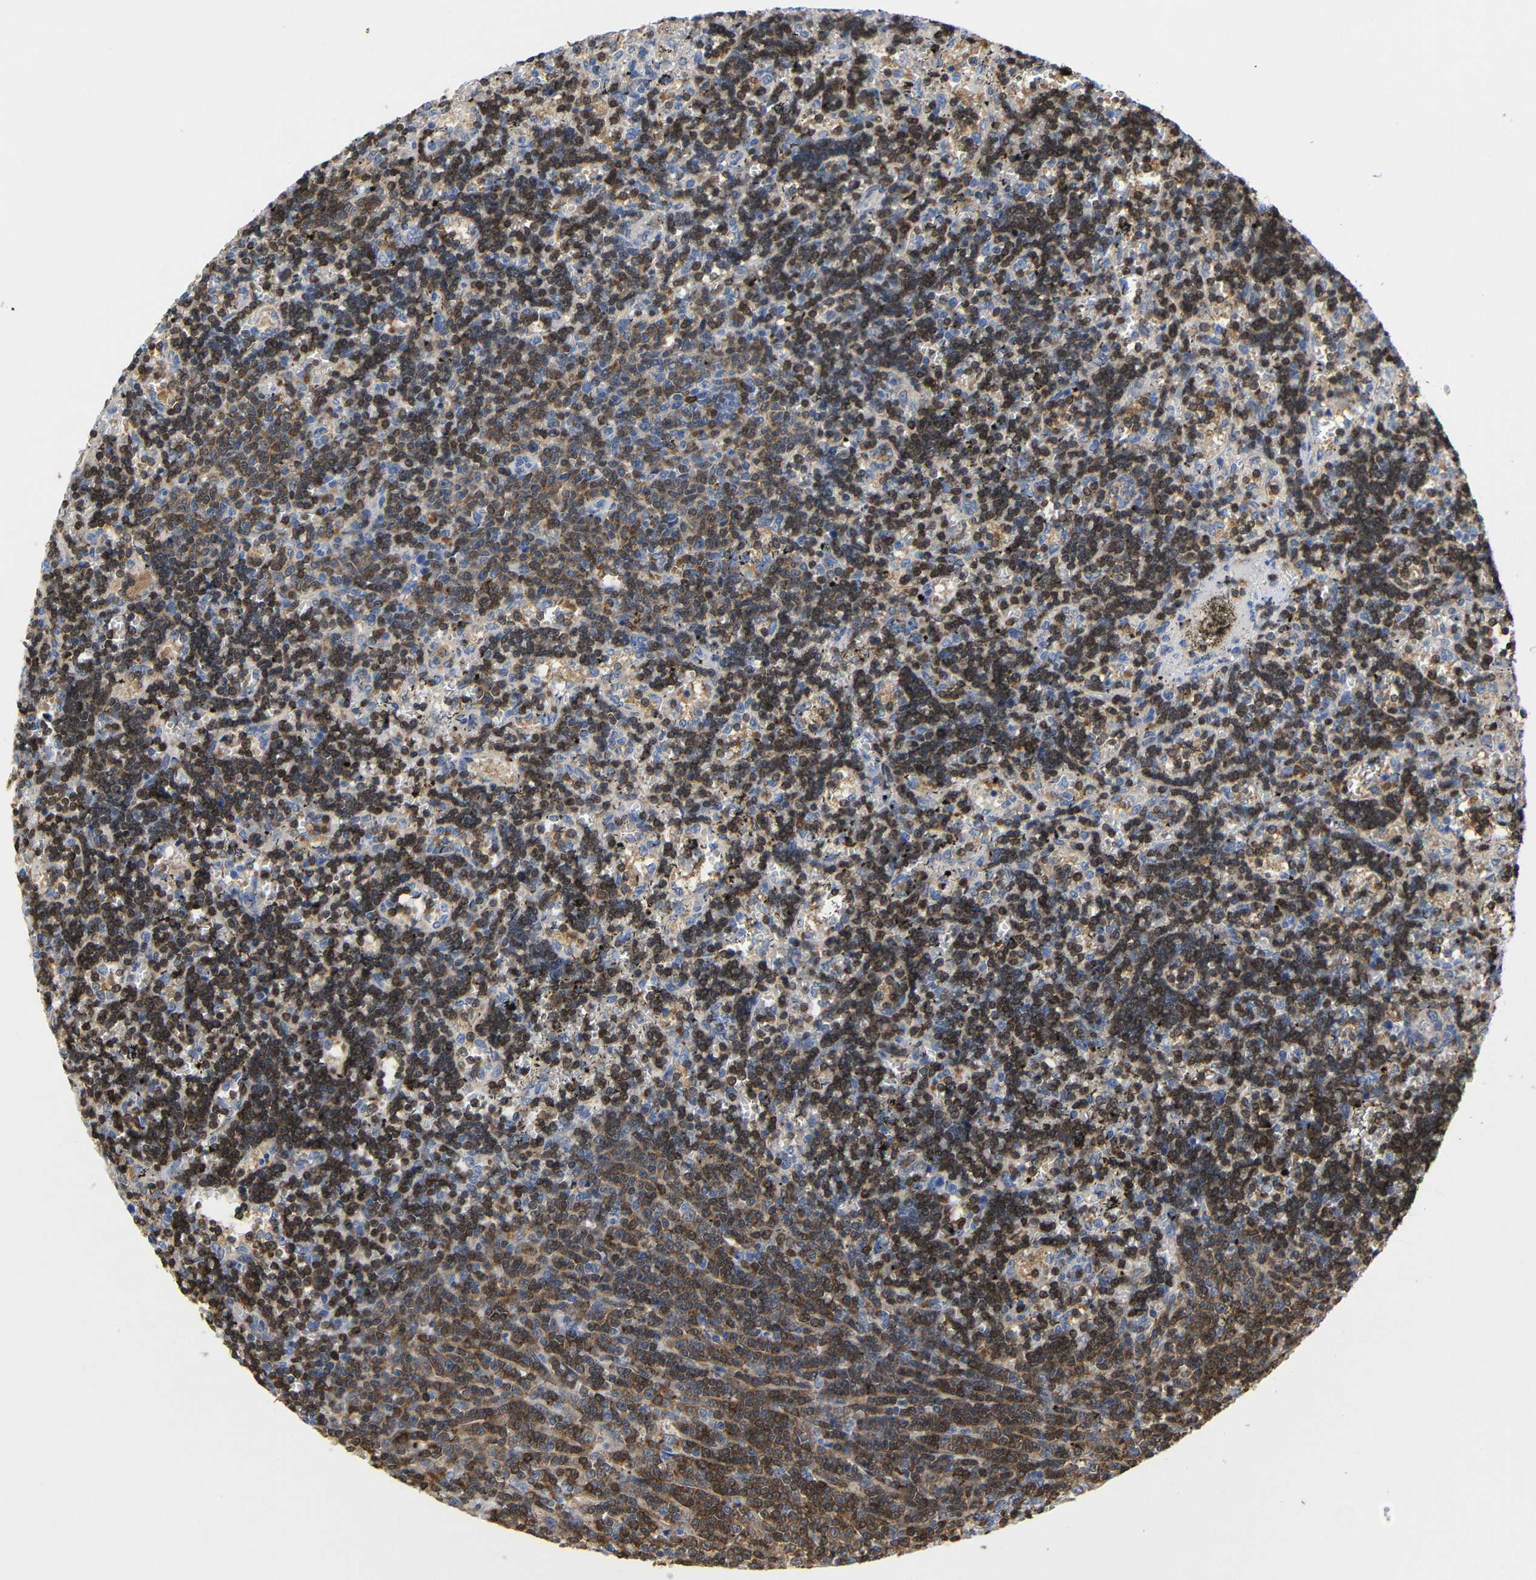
{"staining": {"intensity": "moderate", "quantity": ">75%", "location": "cytoplasmic/membranous"}, "tissue": "lymphoma", "cell_type": "Tumor cells", "image_type": "cancer", "snomed": [{"axis": "morphology", "description": "Malignant lymphoma, non-Hodgkin's type, Low grade"}, {"axis": "topography", "description": "Spleen"}], "caption": "A micrograph showing moderate cytoplasmic/membranous expression in approximately >75% of tumor cells in lymphoma, as visualized by brown immunohistochemical staining.", "gene": "PEBP1", "patient": {"sex": "male", "age": 60}}